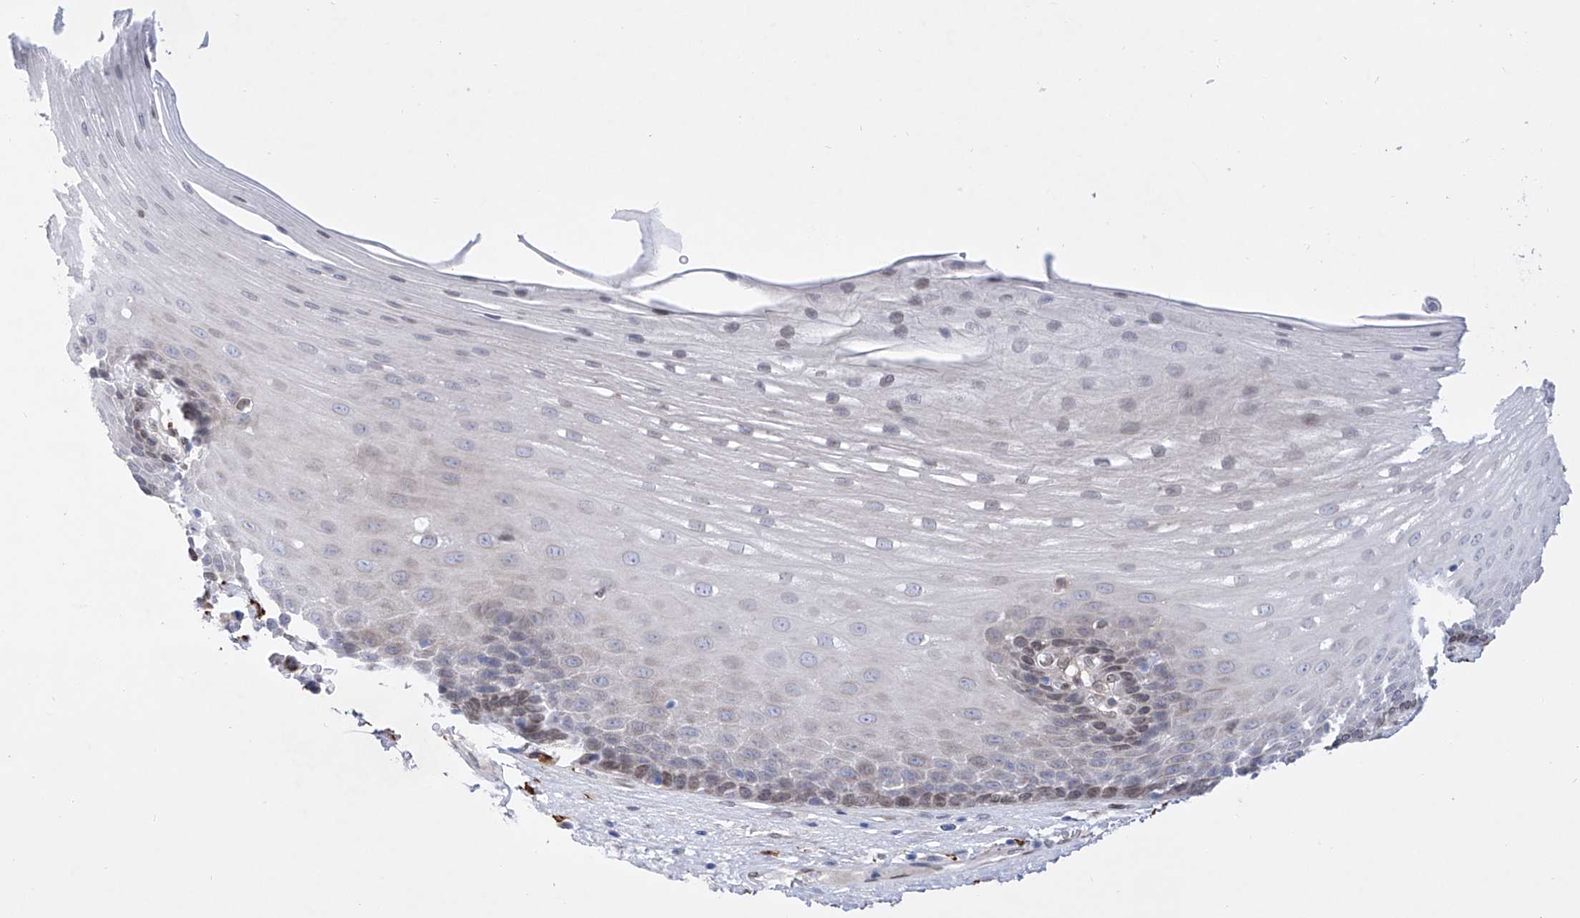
{"staining": {"intensity": "weak", "quantity": "<25%", "location": "nuclear"}, "tissue": "esophagus", "cell_type": "Squamous epithelial cells", "image_type": "normal", "snomed": [{"axis": "morphology", "description": "Normal tissue, NOS"}, {"axis": "topography", "description": "Esophagus"}], "caption": "Immunohistochemistry histopathology image of normal human esophagus stained for a protein (brown), which reveals no staining in squamous epithelial cells. (DAB (3,3'-diaminobenzidine) IHC, high magnification).", "gene": "LCLAT1", "patient": {"sex": "male", "age": 62}}